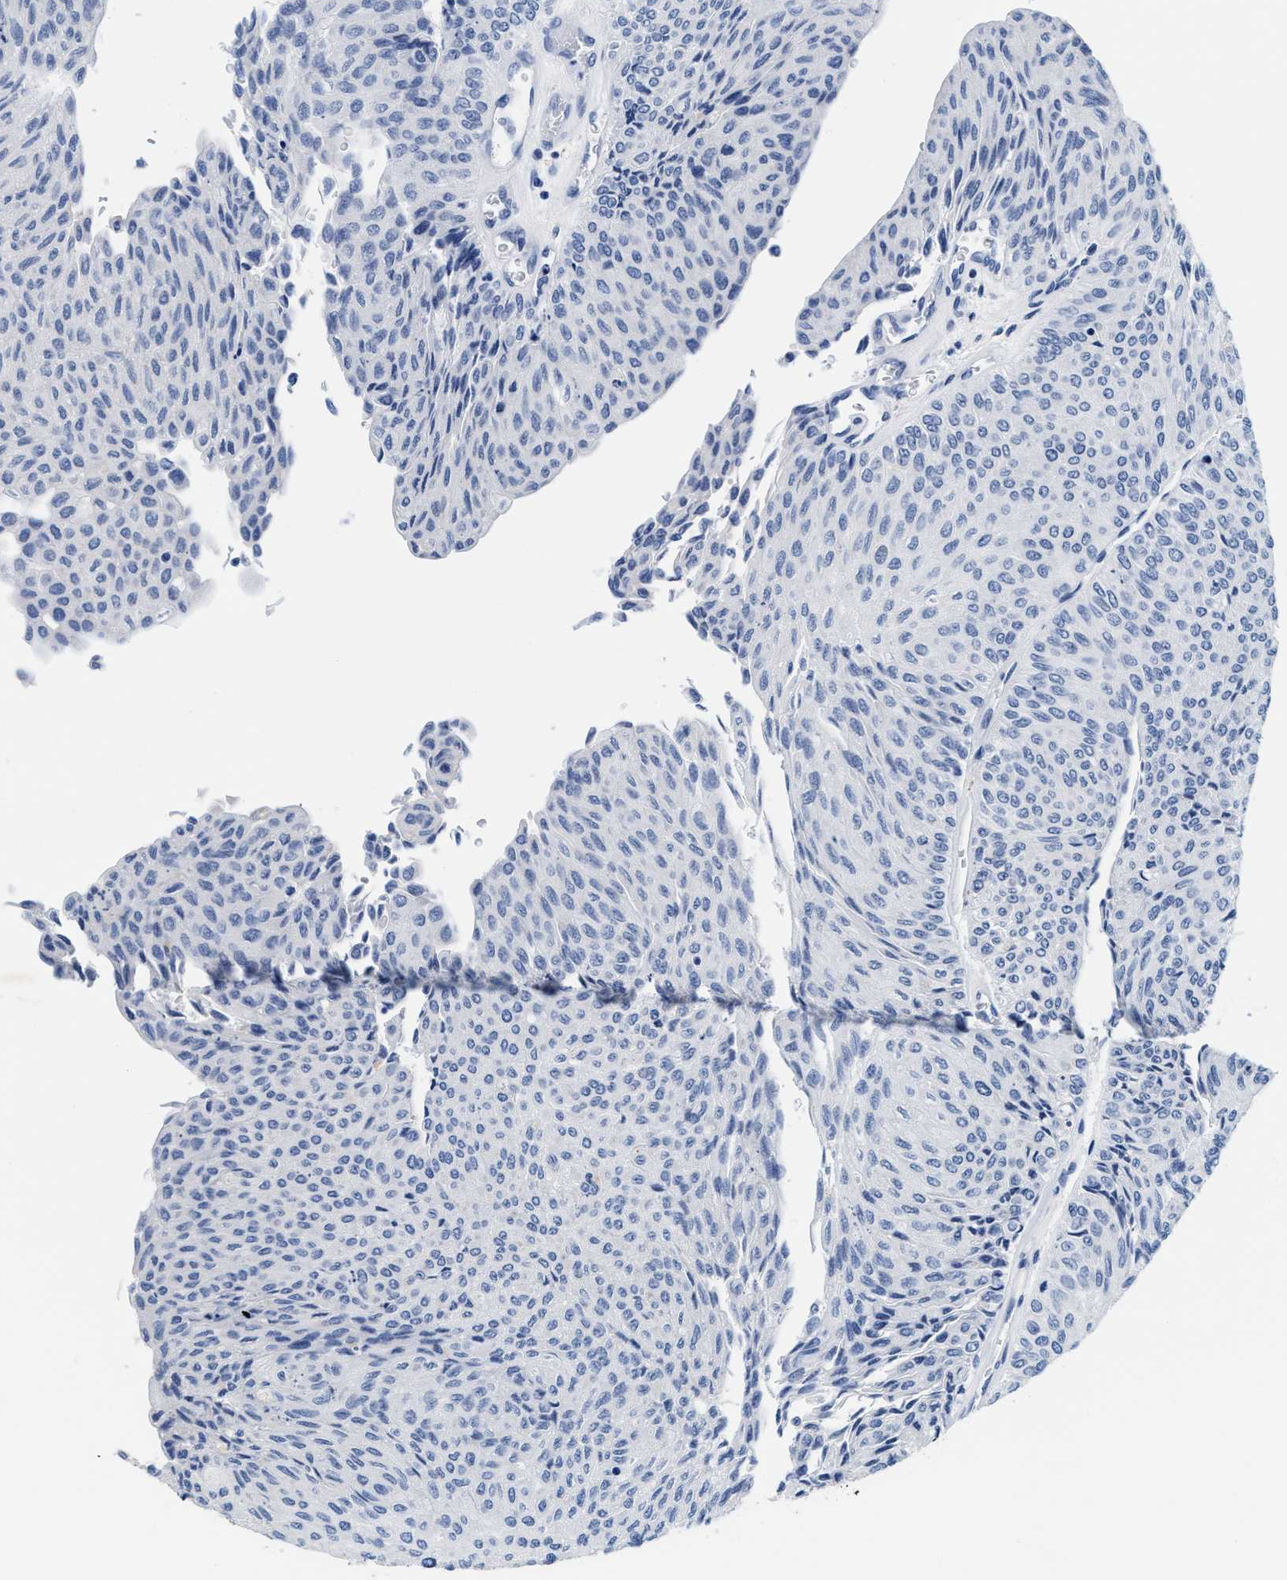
{"staining": {"intensity": "negative", "quantity": "none", "location": "none"}, "tissue": "urothelial cancer", "cell_type": "Tumor cells", "image_type": "cancer", "snomed": [{"axis": "morphology", "description": "Urothelial carcinoma, Low grade"}, {"axis": "topography", "description": "Urinary bladder"}], "caption": "The histopathology image reveals no staining of tumor cells in urothelial cancer.", "gene": "TTC3", "patient": {"sex": "male", "age": 78}}